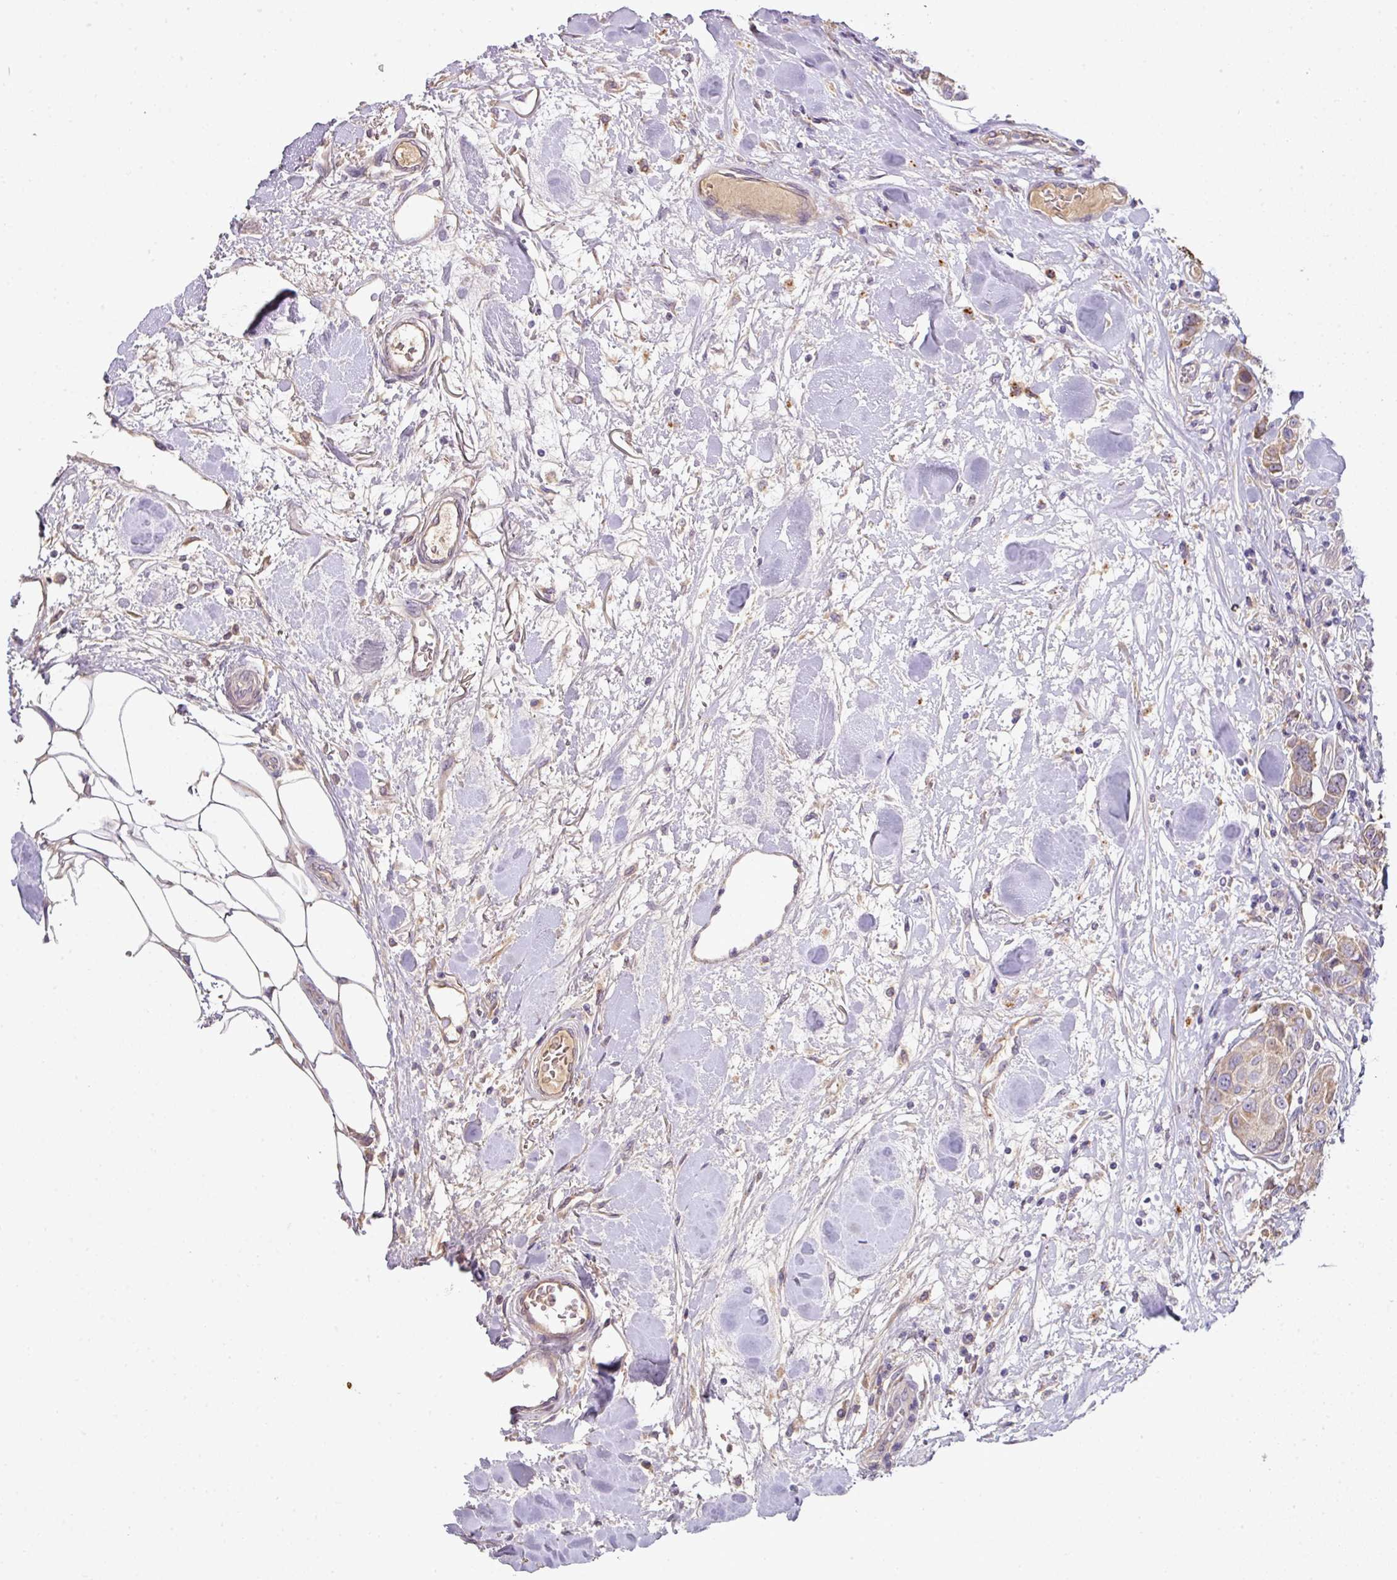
{"staining": {"intensity": "moderate", "quantity": ">75%", "location": "cytoplasmic/membranous"}, "tissue": "breast cancer", "cell_type": "Tumor cells", "image_type": "cancer", "snomed": [{"axis": "morphology", "description": "Duct carcinoma"}, {"axis": "topography", "description": "Breast"}, {"axis": "topography", "description": "Lymph node"}], "caption": "DAB (3,3'-diaminobenzidine) immunohistochemical staining of human breast infiltrating ductal carcinoma demonstrates moderate cytoplasmic/membranous protein staining in approximately >75% of tumor cells. The protein of interest is shown in brown color, while the nuclei are stained blue.", "gene": "ZNF266", "patient": {"sex": "female", "age": 80}}